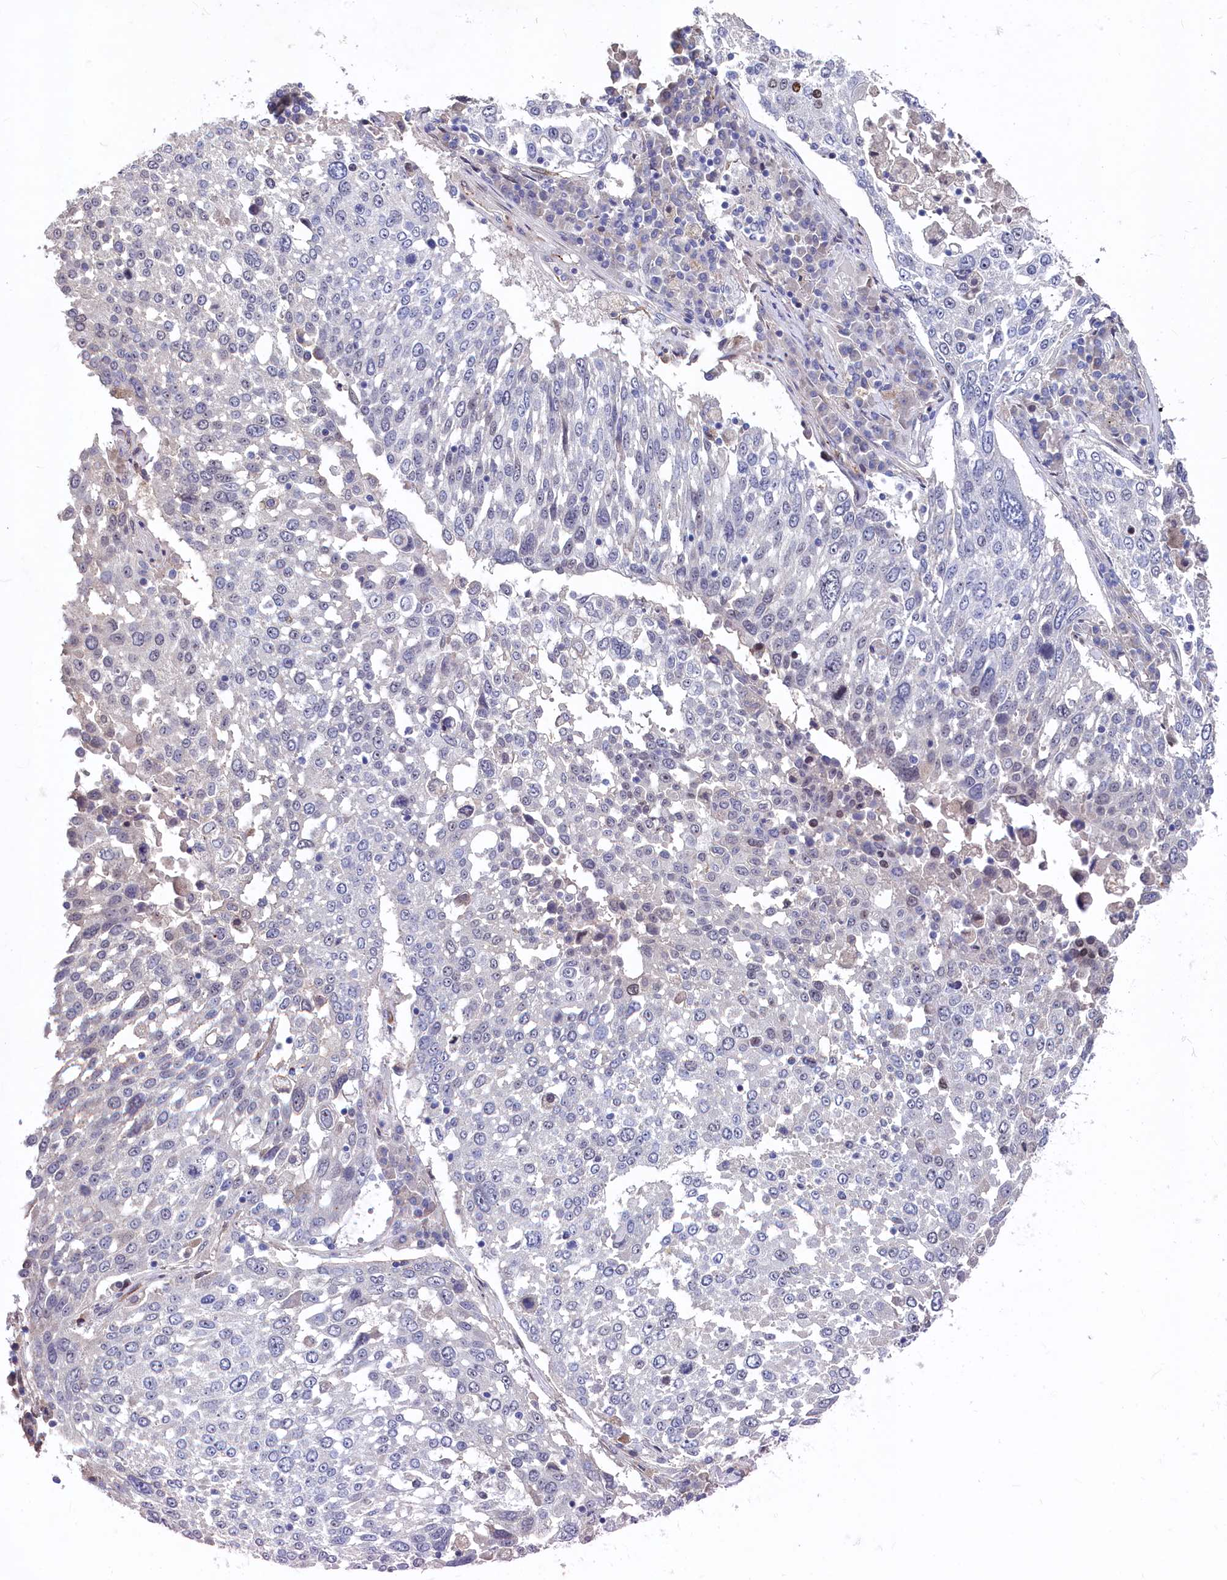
{"staining": {"intensity": "negative", "quantity": "none", "location": "none"}, "tissue": "lung cancer", "cell_type": "Tumor cells", "image_type": "cancer", "snomed": [{"axis": "morphology", "description": "Squamous cell carcinoma, NOS"}, {"axis": "topography", "description": "Lung"}], "caption": "This is an immunohistochemistry image of lung cancer (squamous cell carcinoma). There is no positivity in tumor cells.", "gene": "ASXL3", "patient": {"sex": "male", "age": 65}}